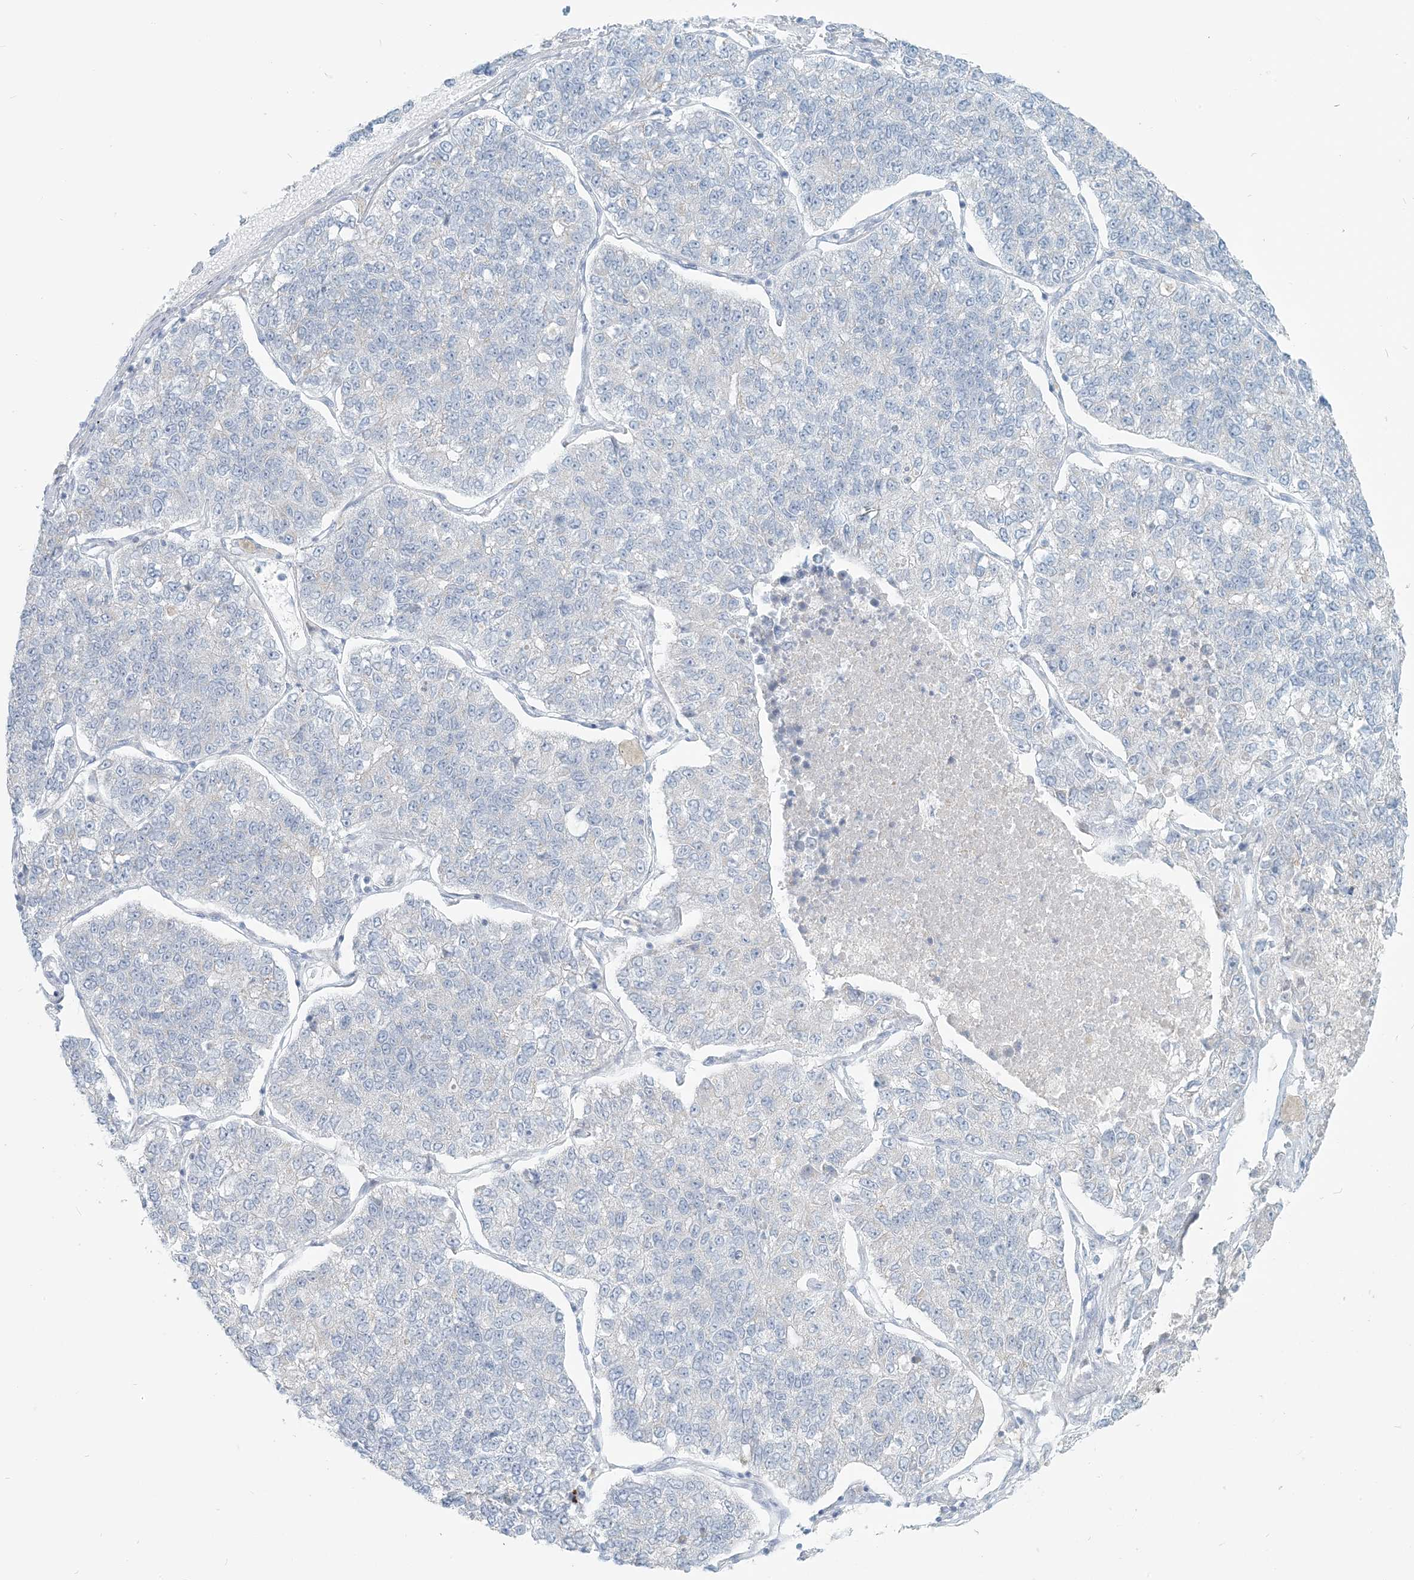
{"staining": {"intensity": "negative", "quantity": "none", "location": "none"}, "tissue": "lung cancer", "cell_type": "Tumor cells", "image_type": "cancer", "snomed": [{"axis": "morphology", "description": "Adenocarcinoma, NOS"}, {"axis": "topography", "description": "Lung"}], "caption": "Tumor cells show no significant protein positivity in lung cancer. The staining was performed using DAB to visualize the protein expression in brown, while the nuclei were stained in blue with hematoxylin (Magnification: 20x).", "gene": "SCML1", "patient": {"sex": "male", "age": 49}}